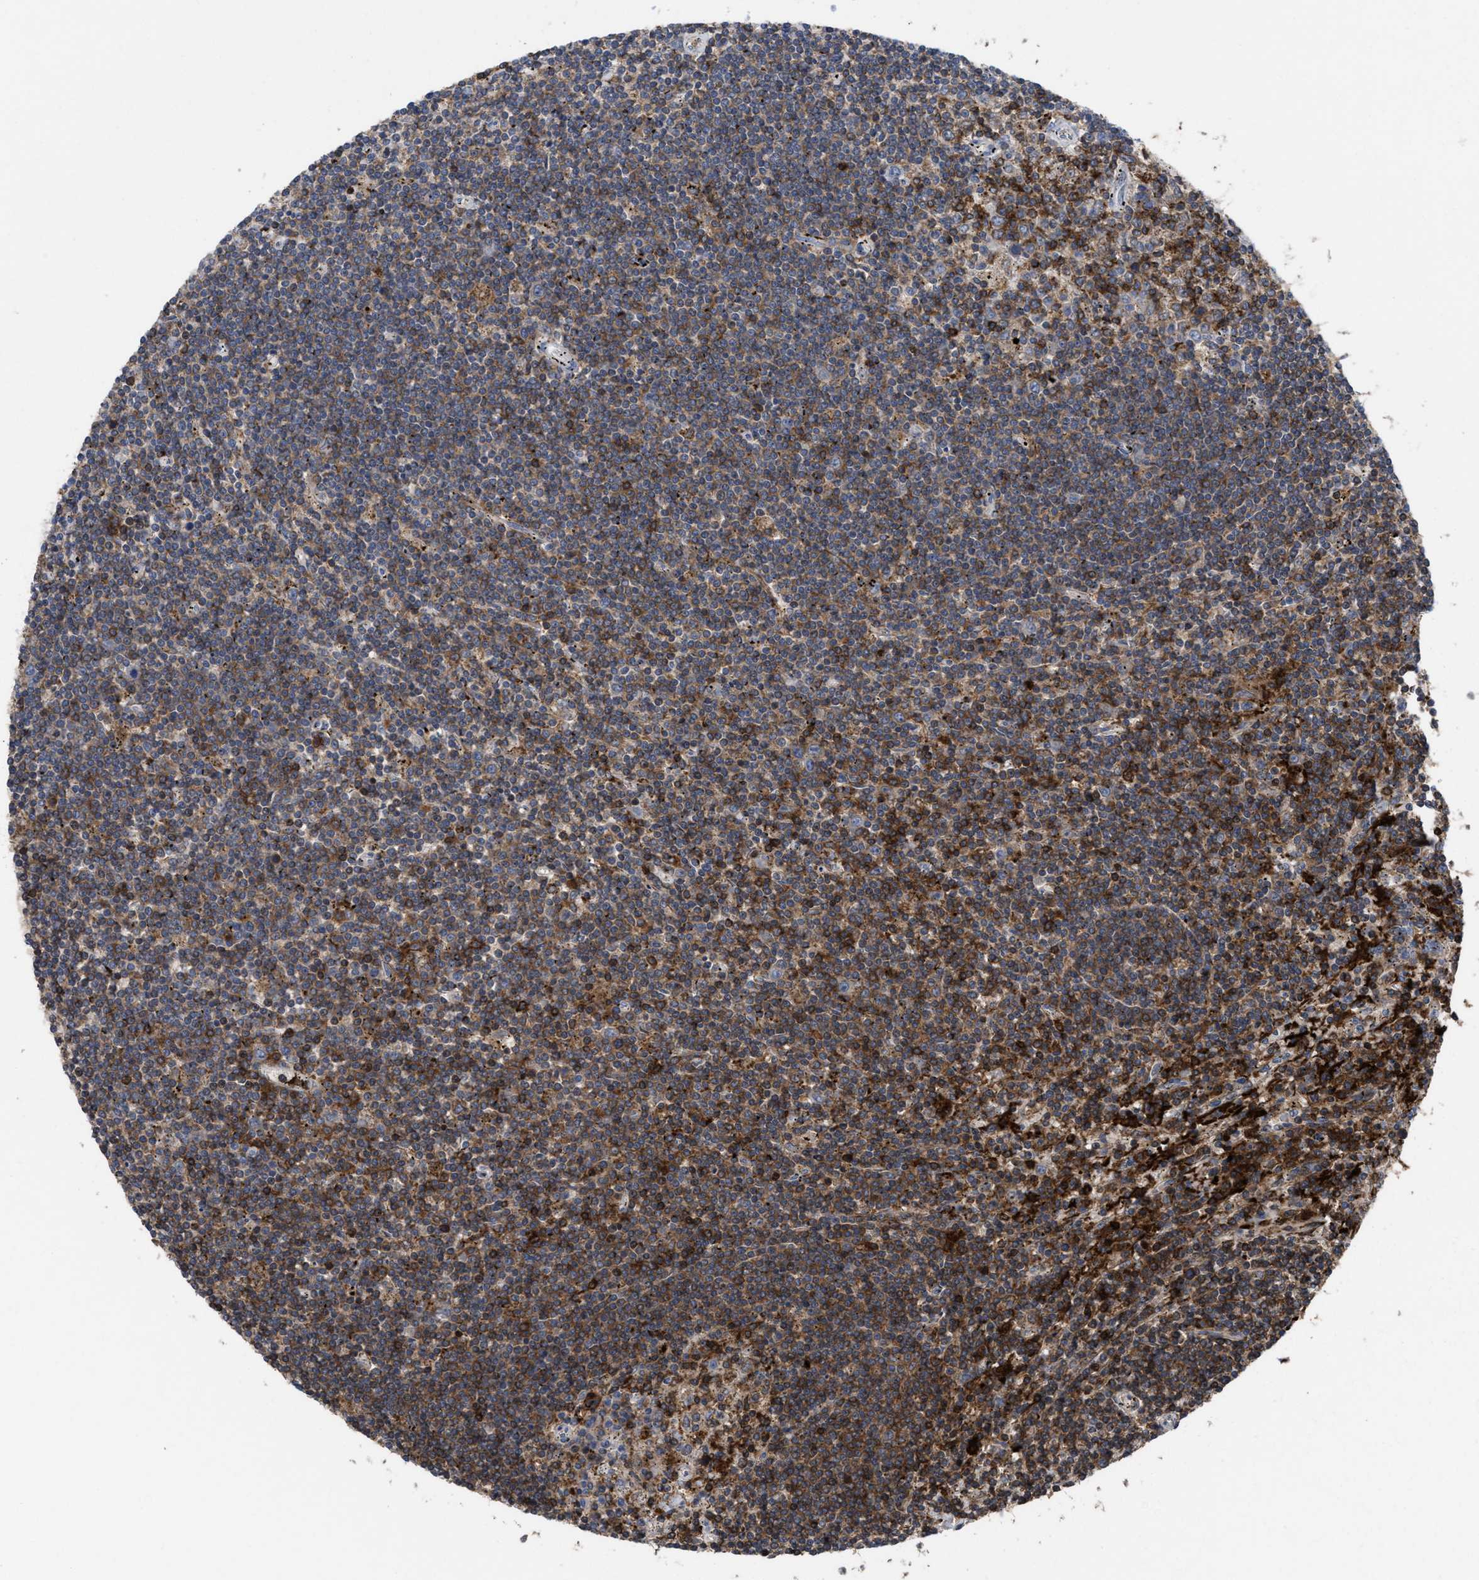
{"staining": {"intensity": "moderate", "quantity": "25%-75%", "location": "cytoplasmic/membranous"}, "tissue": "lymphoma", "cell_type": "Tumor cells", "image_type": "cancer", "snomed": [{"axis": "morphology", "description": "Malignant lymphoma, non-Hodgkin's type, Low grade"}, {"axis": "topography", "description": "Spleen"}], "caption": "Immunohistochemistry photomicrograph of neoplastic tissue: lymphoma stained using immunohistochemistry exhibits medium levels of moderate protein expression localized specifically in the cytoplasmic/membranous of tumor cells, appearing as a cytoplasmic/membranous brown color.", "gene": "PTPRE", "patient": {"sex": "male", "age": 76}}